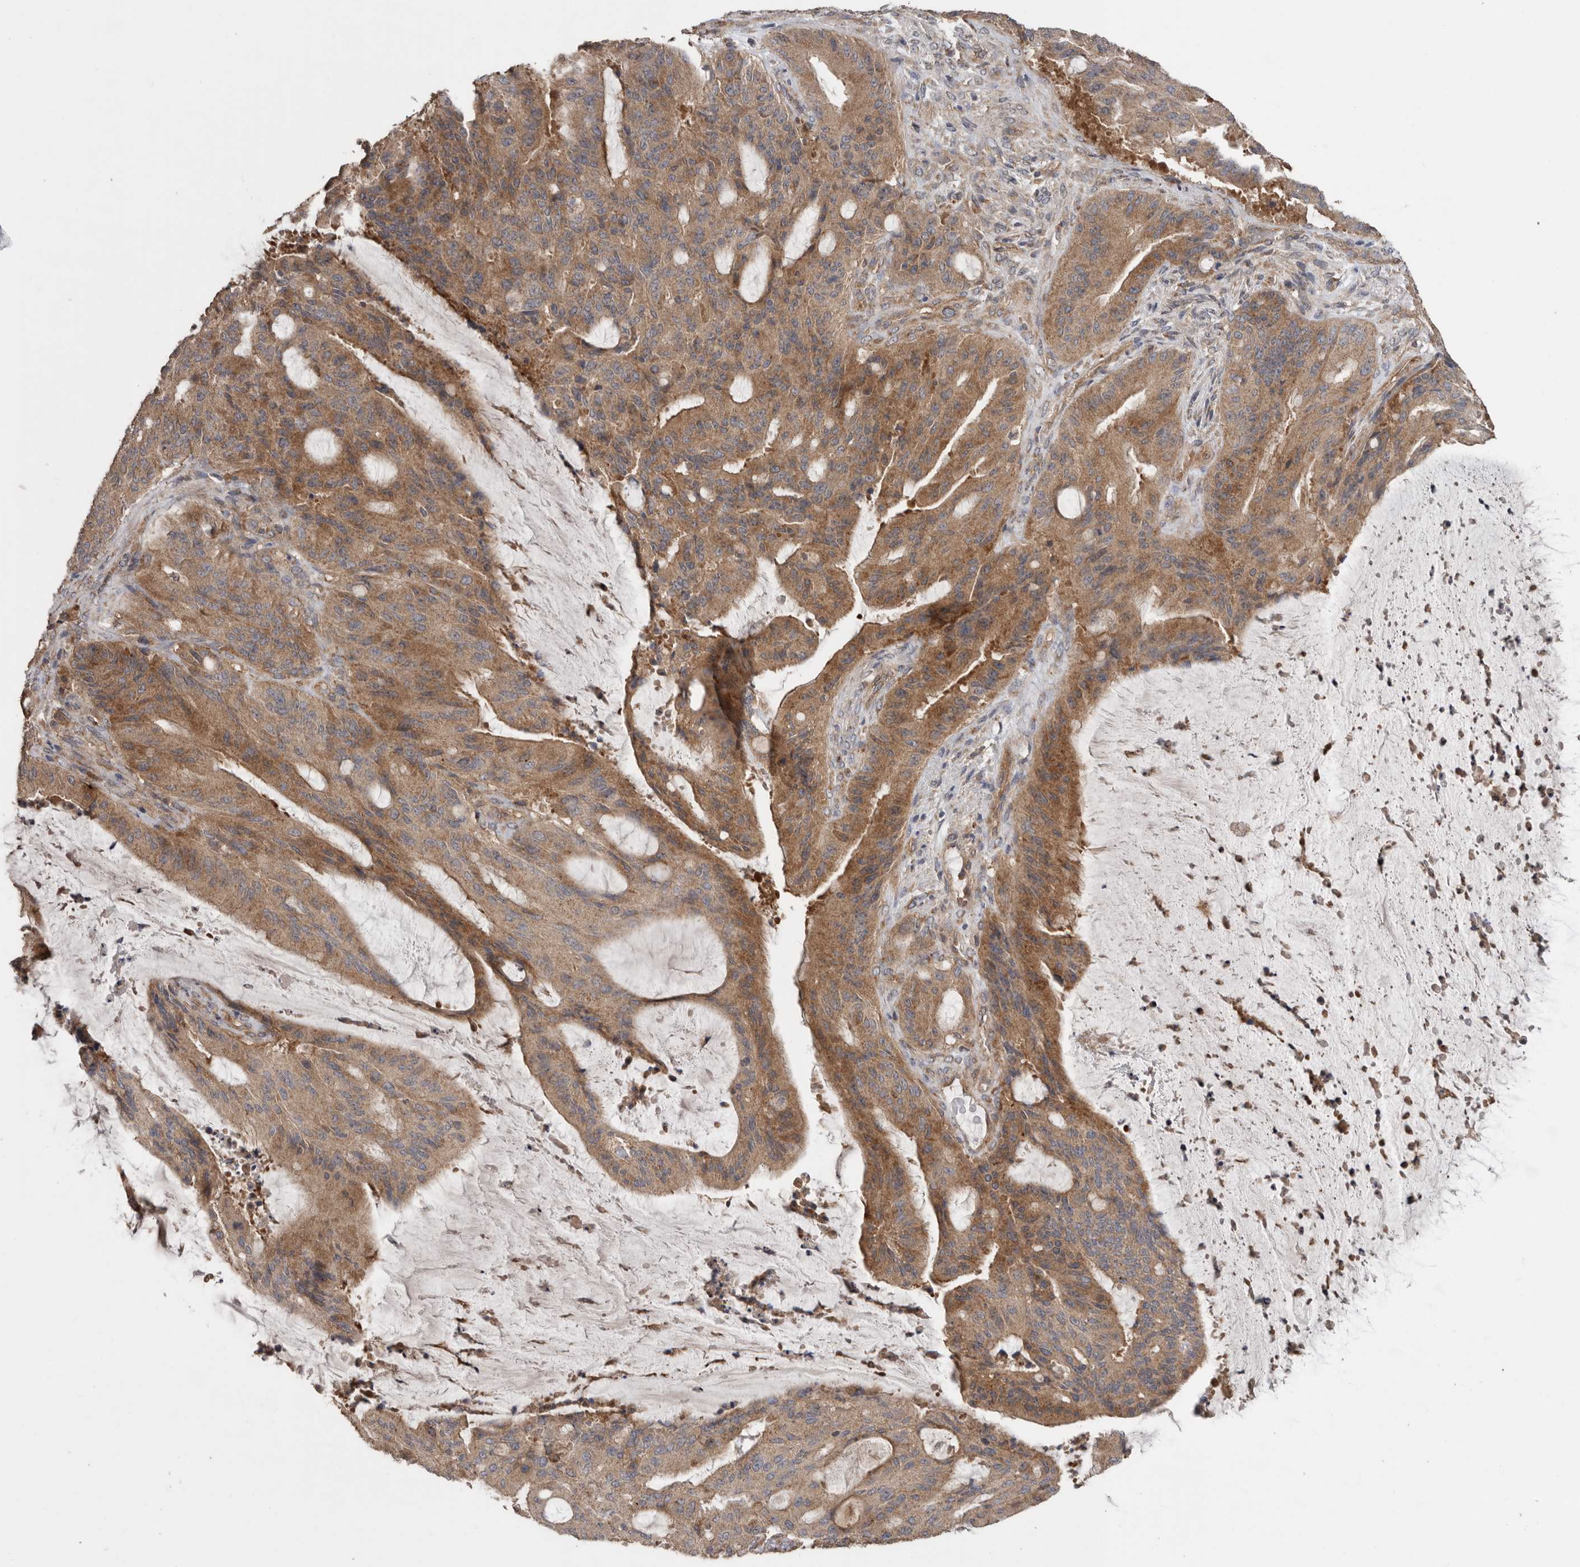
{"staining": {"intensity": "moderate", "quantity": ">75%", "location": "cytoplasmic/membranous"}, "tissue": "liver cancer", "cell_type": "Tumor cells", "image_type": "cancer", "snomed": [{"axis": "morphology", "description": "Normal tissue, NOS"}, {"axis": "morphology", "description": "Cholangiocarcinoma"}, {"axis": "topography", "description": "Liver"}, {"axis": "topography", "description": "Peripheral nerve tissue"}], "caption": "Brown immunohistochemical staining in liver cancer reveals moderate cytoplasmic/membranous positivity in approximately >75% of tumor cells. (DAB (3,3'-diaminobenzidine) IHC, brown staining for protein, blue staining for nuclei).", "gene": "PODXL2", "patient": {"sex": "female", "age": 73}}